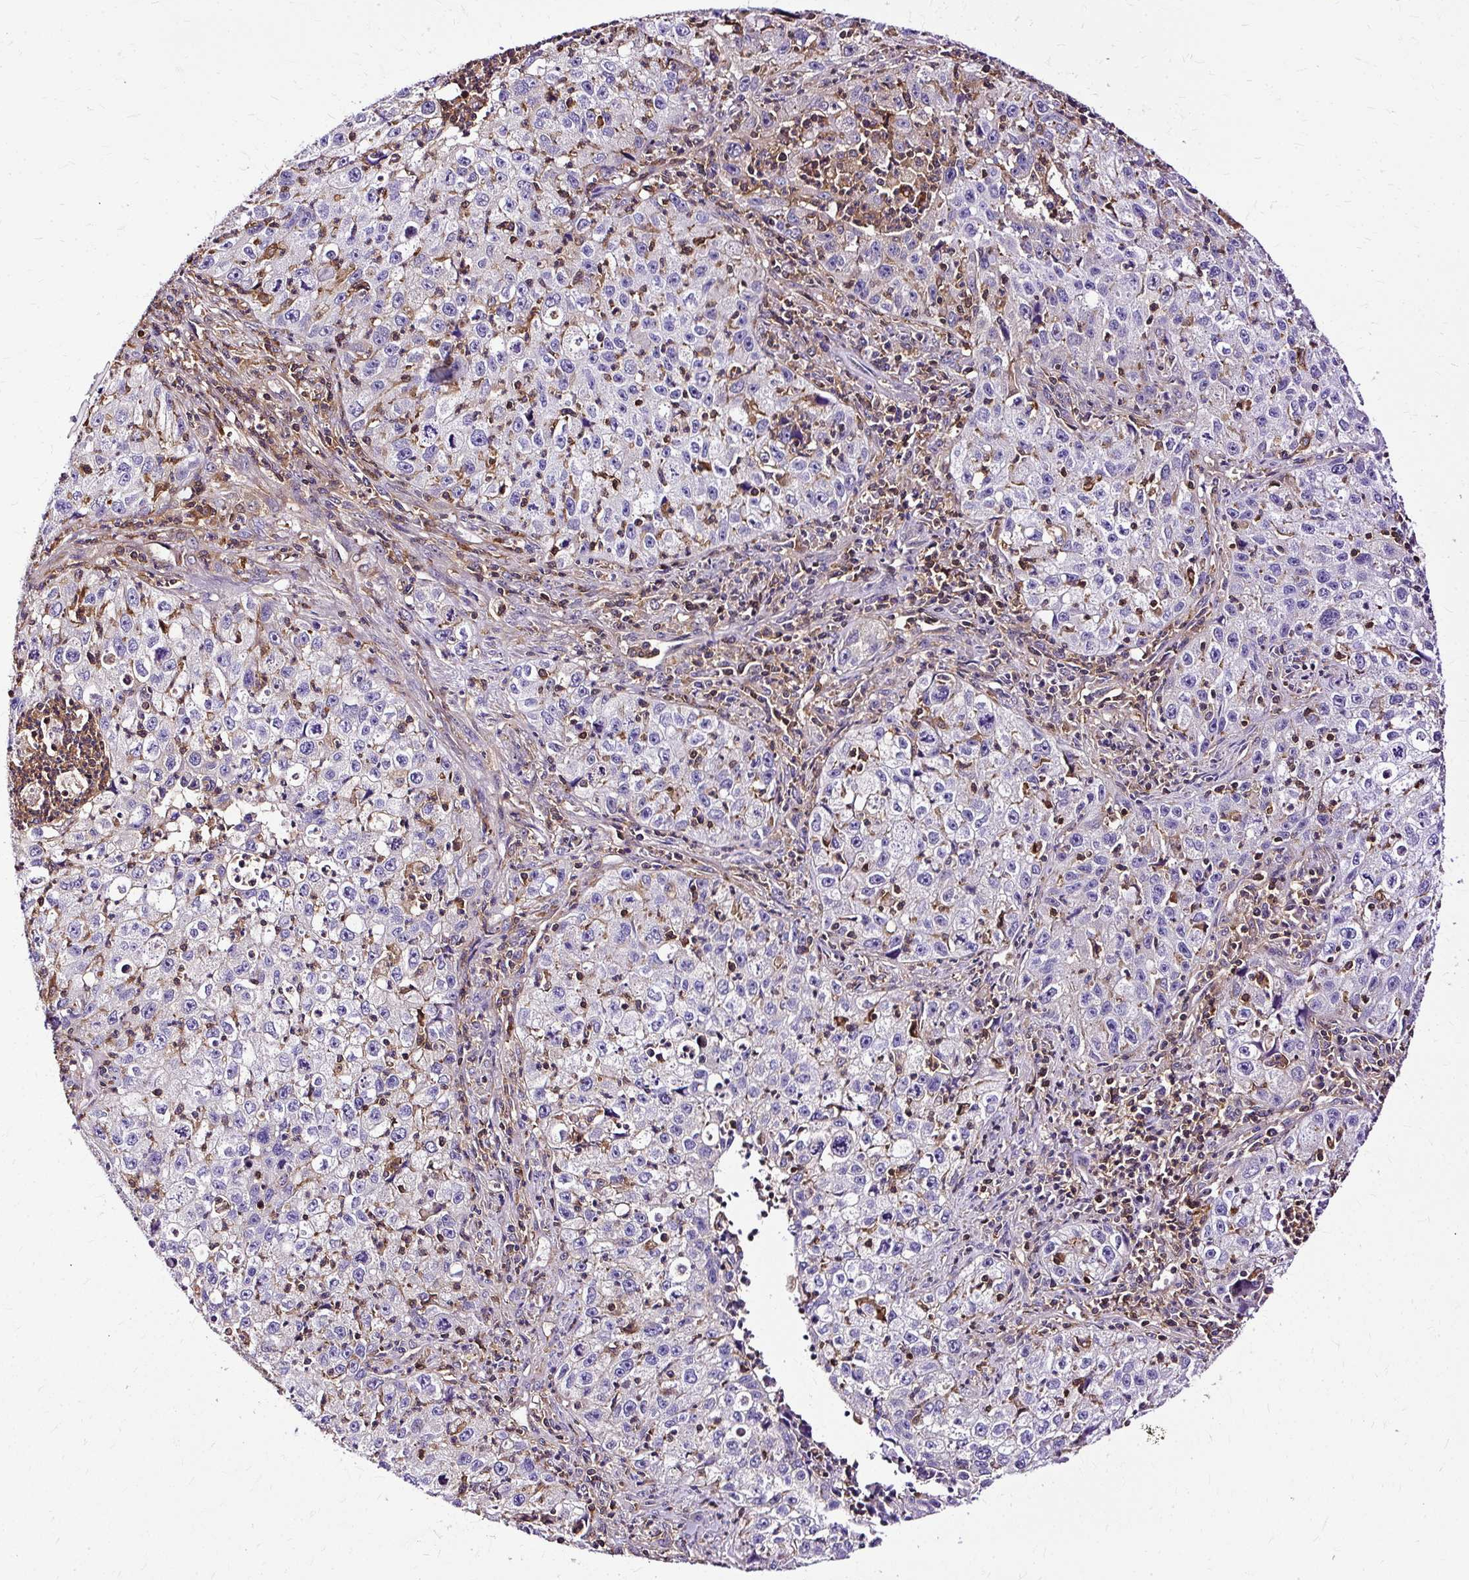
{"staining": {"intensity": "negative", "quantity": "none", "location": "none"}, "tissue": "lung cancer", "cell_type": "Tumor cells", "image_type": "cancer", "snomed": [{"axis": "morphology", "description": "Squamous cell carcinoma, NOS"}, {"axis": "topography", "description": "Lung"}], "caption": "Histopathology image shows no significant protein positivity in tumor cells of lung cancer (squamous cell carcinoma). (DAB (3,3'-diaminobenzidine) immunohistochemistry (IHC) visualized using brightfield microscopy, high magnification).", "gene": "TWF2", "patient": {"sex": "male", "age": 71}}